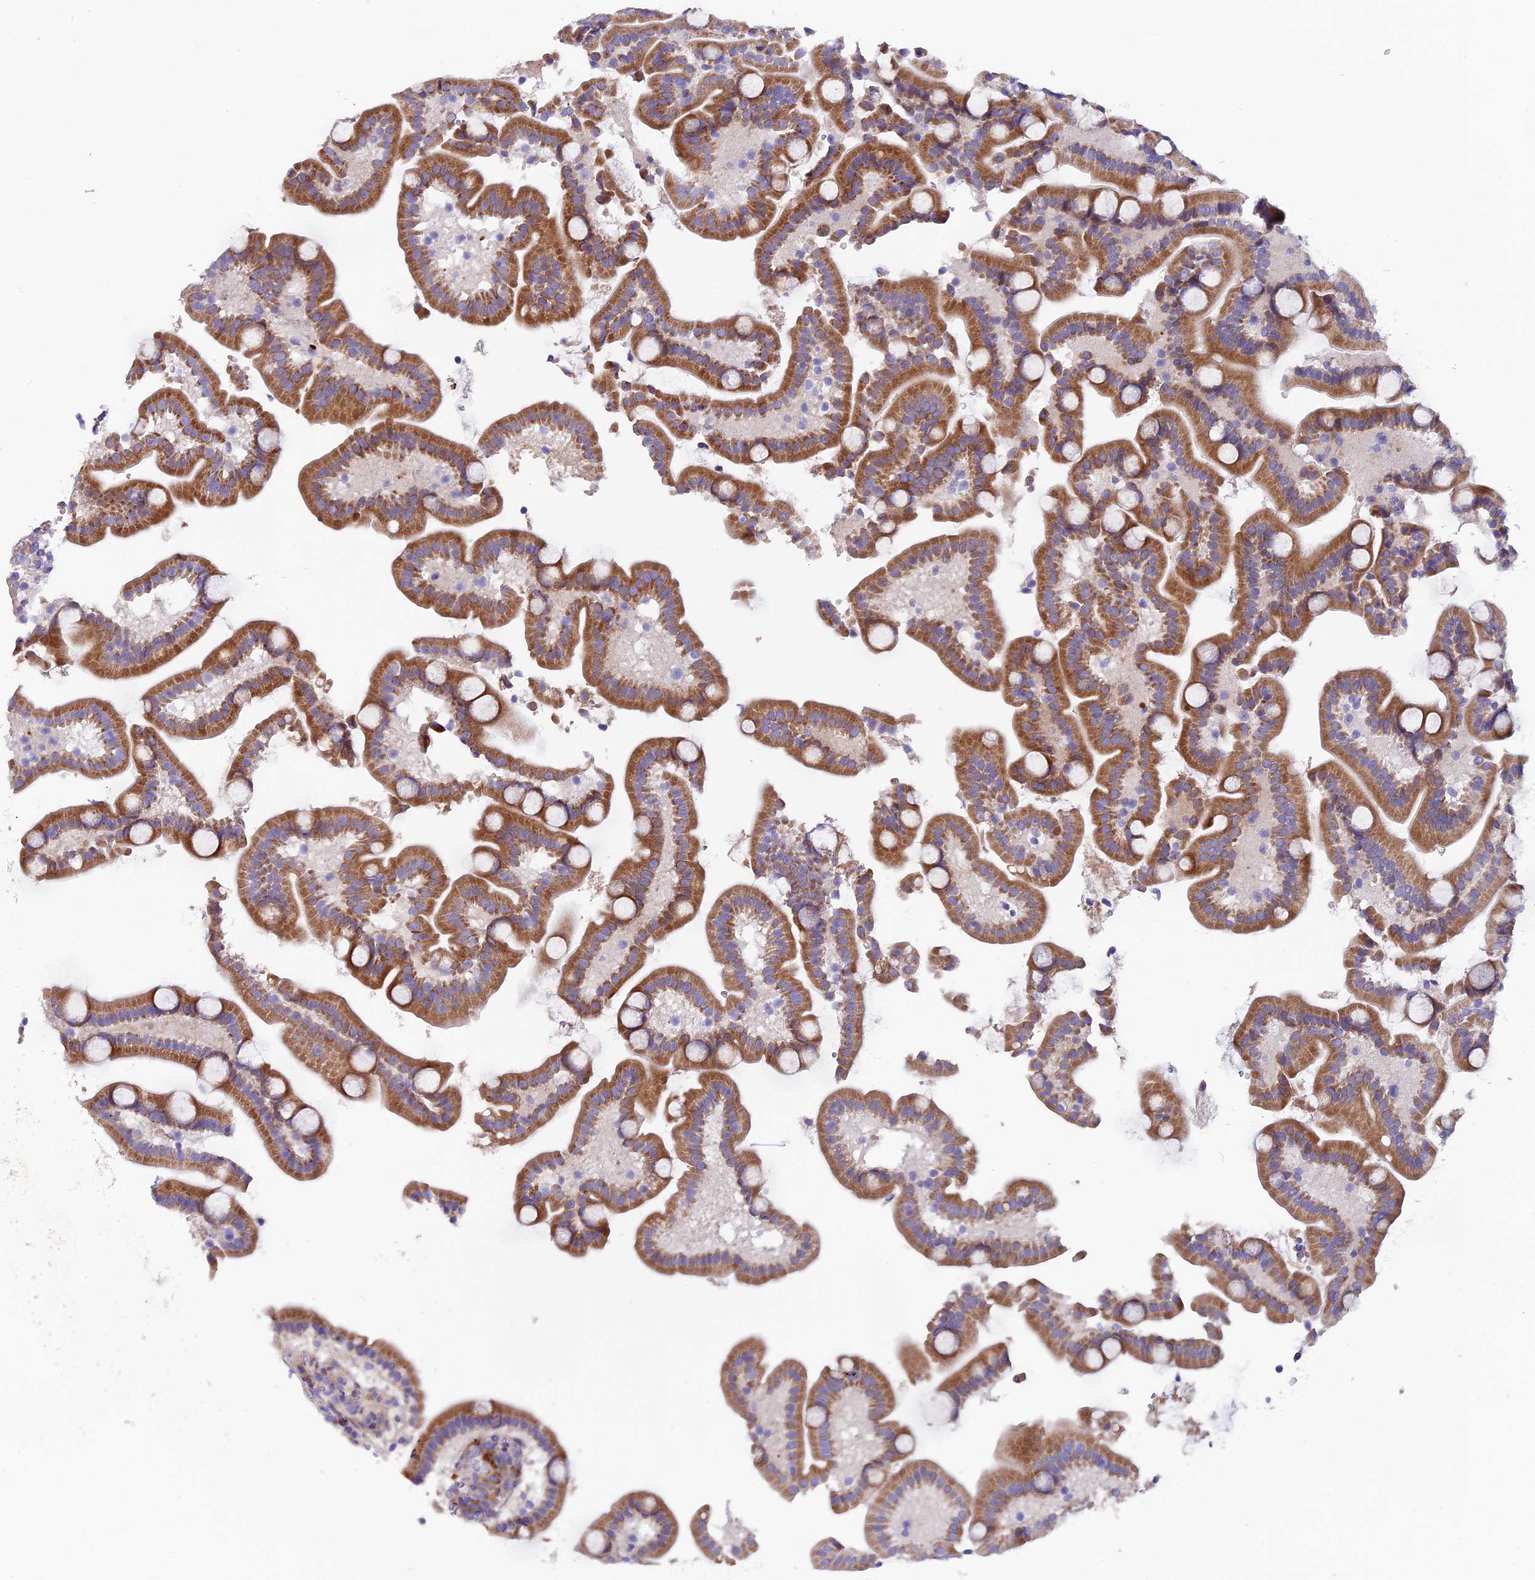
{"staining": {"intensity": "moderate", "quantity": ">75%", "location": "cytoplasmic/membranous"}, "tissue": "duodenum", "cell_type": "Glandular cells", "image_type": "normal", "snomed": [{"axis": "morphology", "description": "Normal tissue, NOS"}, {"axis": "topography", "description": "Duodenum"}], "caption": "High-power microscopy captured an IHC photomicrograph of benign duodenum, revealing moderate cytoplasmic/membranous expression in about >75% of glandular cells. (DAB (3,3'-diaminobenzidine) = brown stain, brightfield microscopy at high magnification).", "gene": "PIGU", "patient": {"sex": "male", "age": 55}}